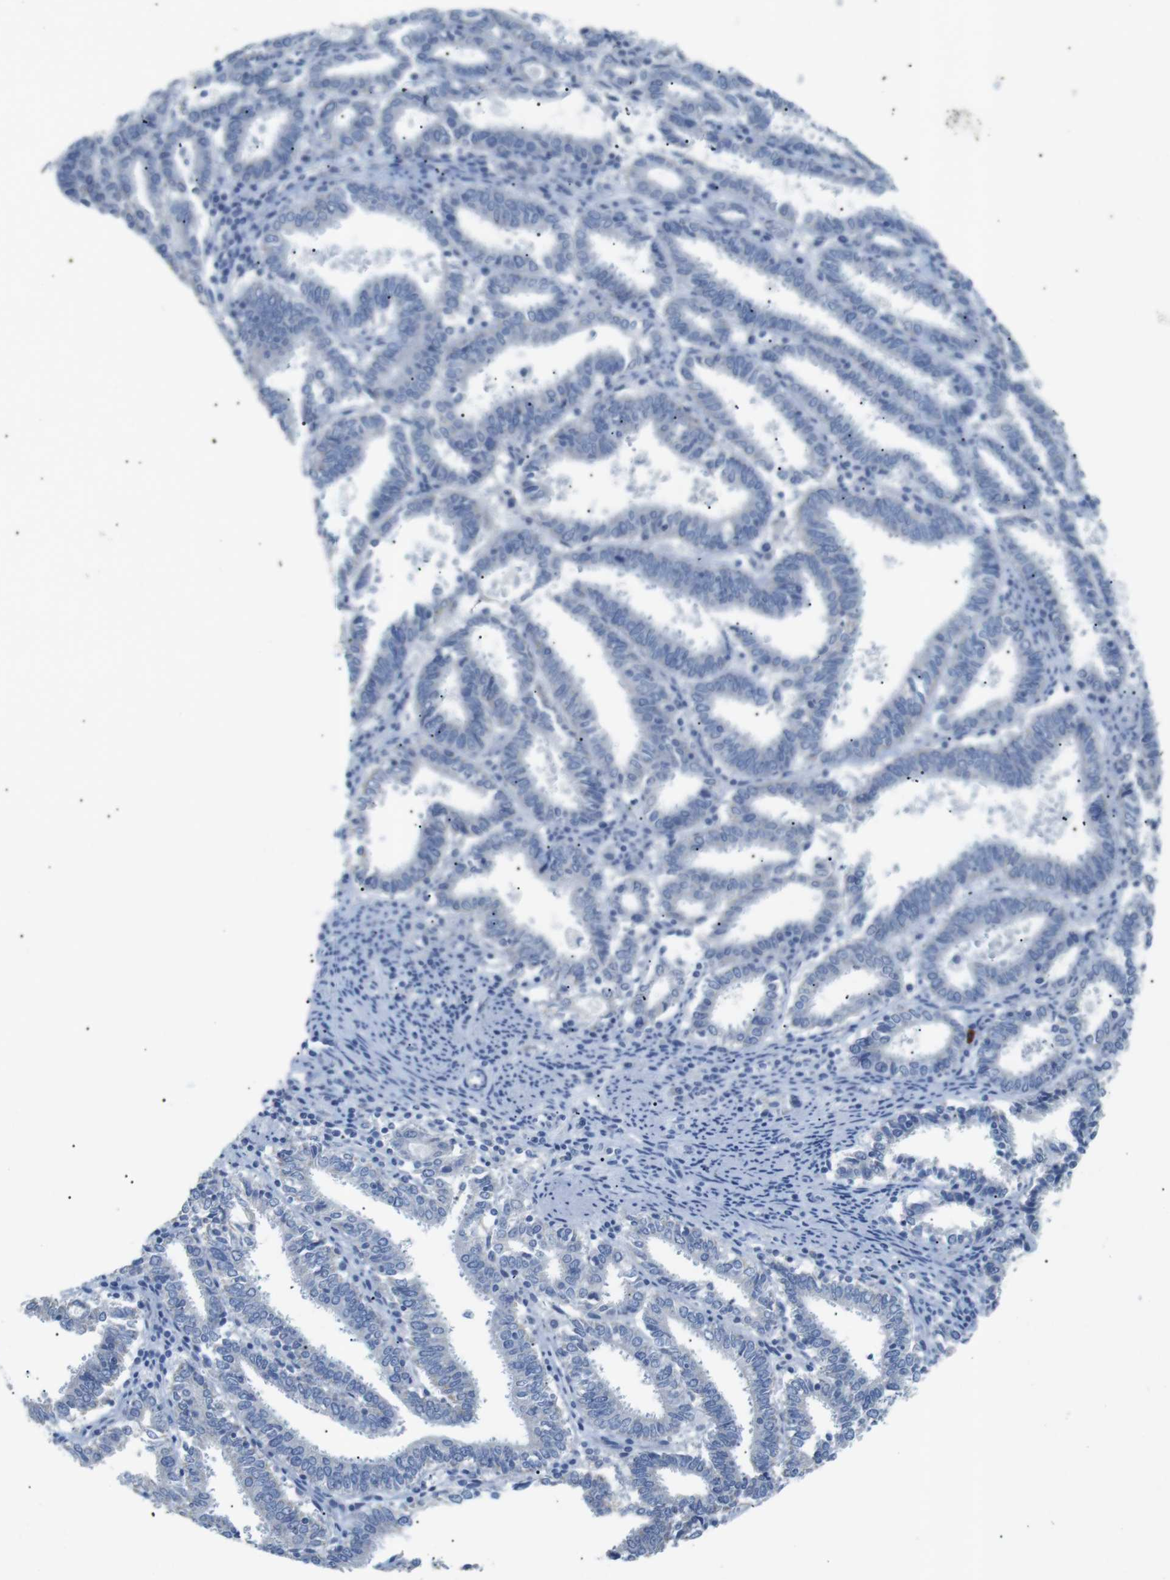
{"staining": {"intensity": "negative", "quantity": "none", "location": "none"}, "tissue": "endometrial cancer", "cell_type": "Tumor cells", "image_type": "cancer", "snomed": [{"axis": "morphology", "description": "Adenocarcinoma, NOS"}, {"axis": "topography", "description": "Uterus"}], "caption": "There is no significant staining in tumor cells of endometrial adenocarcinoma.", "gene": "SALL4", "patient": {"sex": "female", "age": 83}}